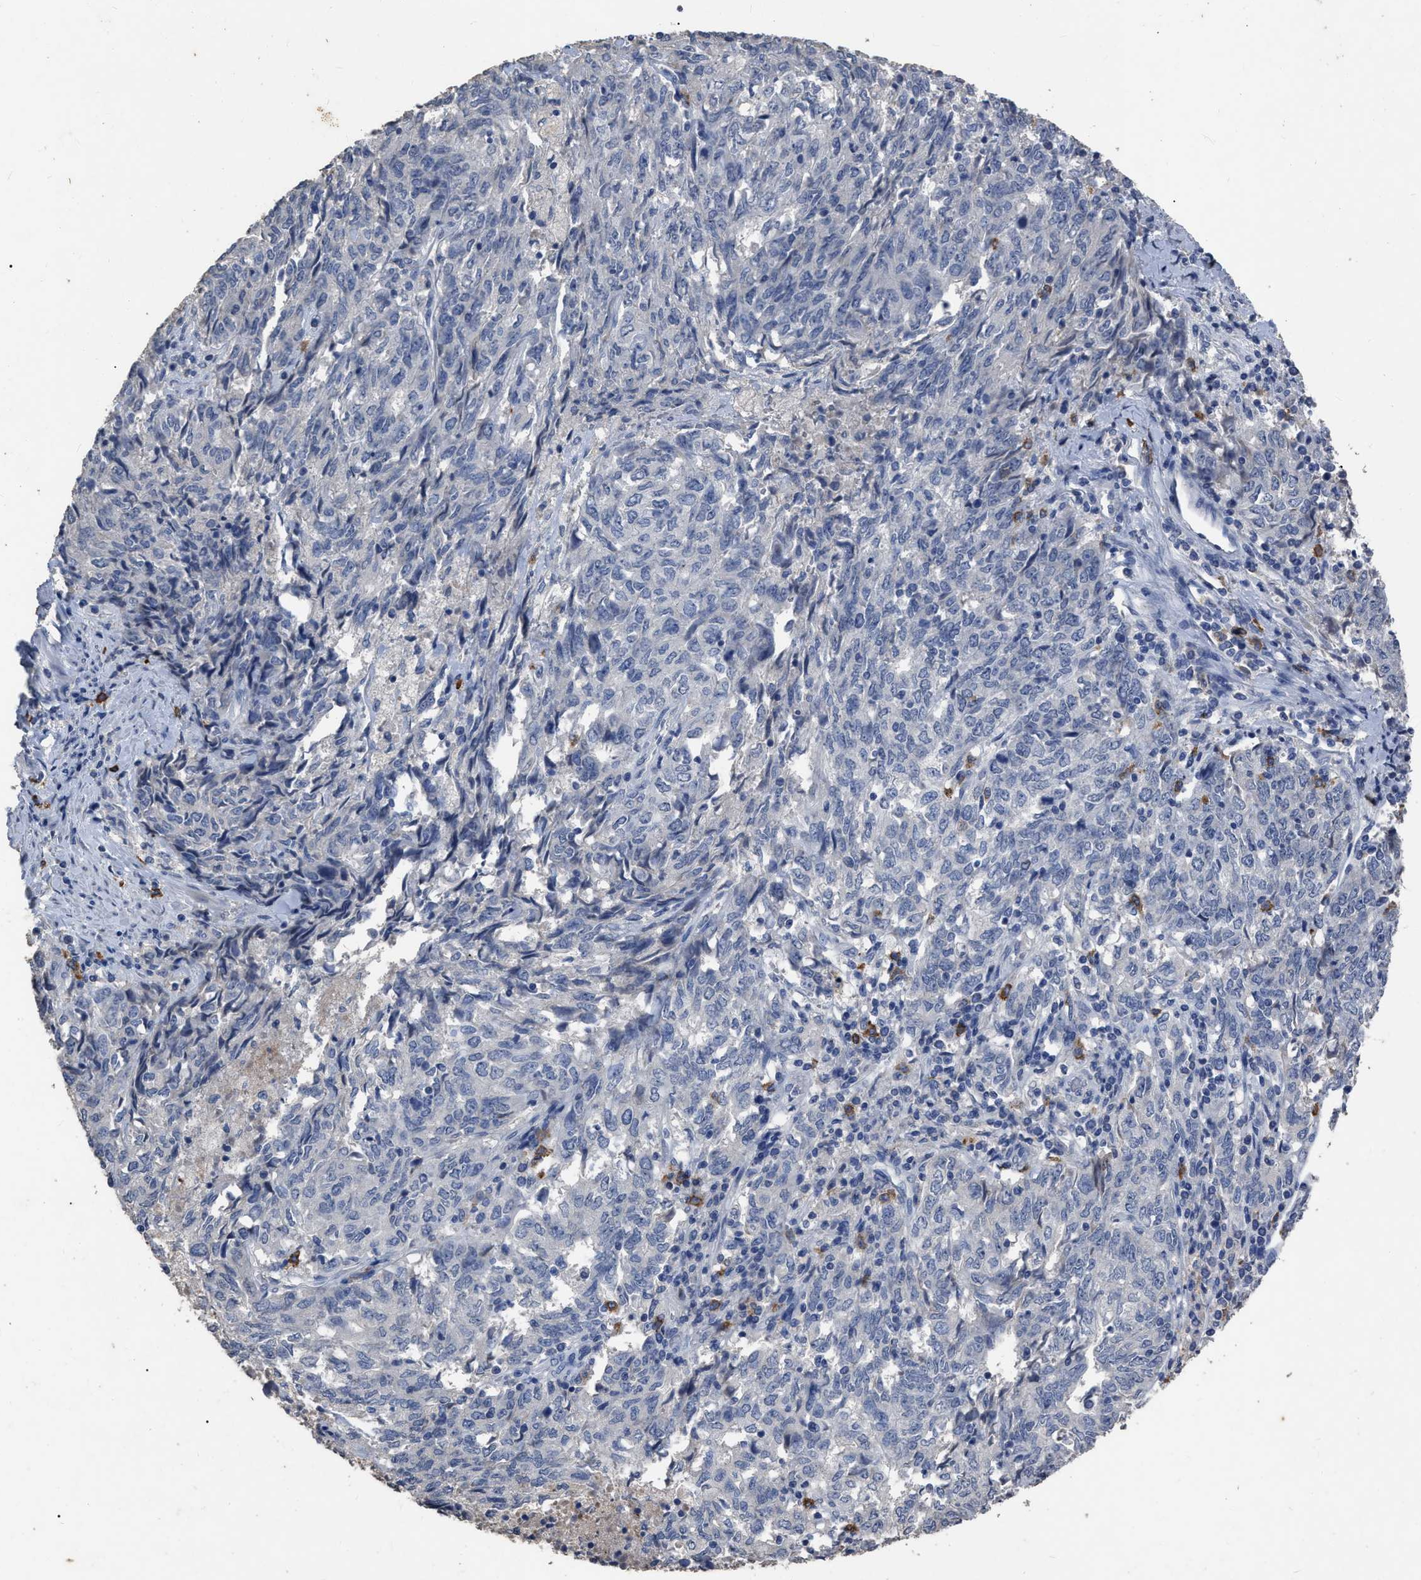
{"staining": {"intensity": "negative", "quantity": "none", "location": "none"}, "tissue": "endometrial cancer", "cell_type": "Tumor cells", "image_type": "cancer", "snomed": [{"axis": "morphology", "description": "Adenocarcinoma, NOS"}, {"axis": "topography", "description": "Endometrium"}], "caption": "A high-resolution photomicrograph shows immunohistochemistry staining of endometrial adenocarcinoma, which demonstrates no significant staining in tumor cells.", "gene": "HABP2", "patient": {"sex": "female", "age": 80}}